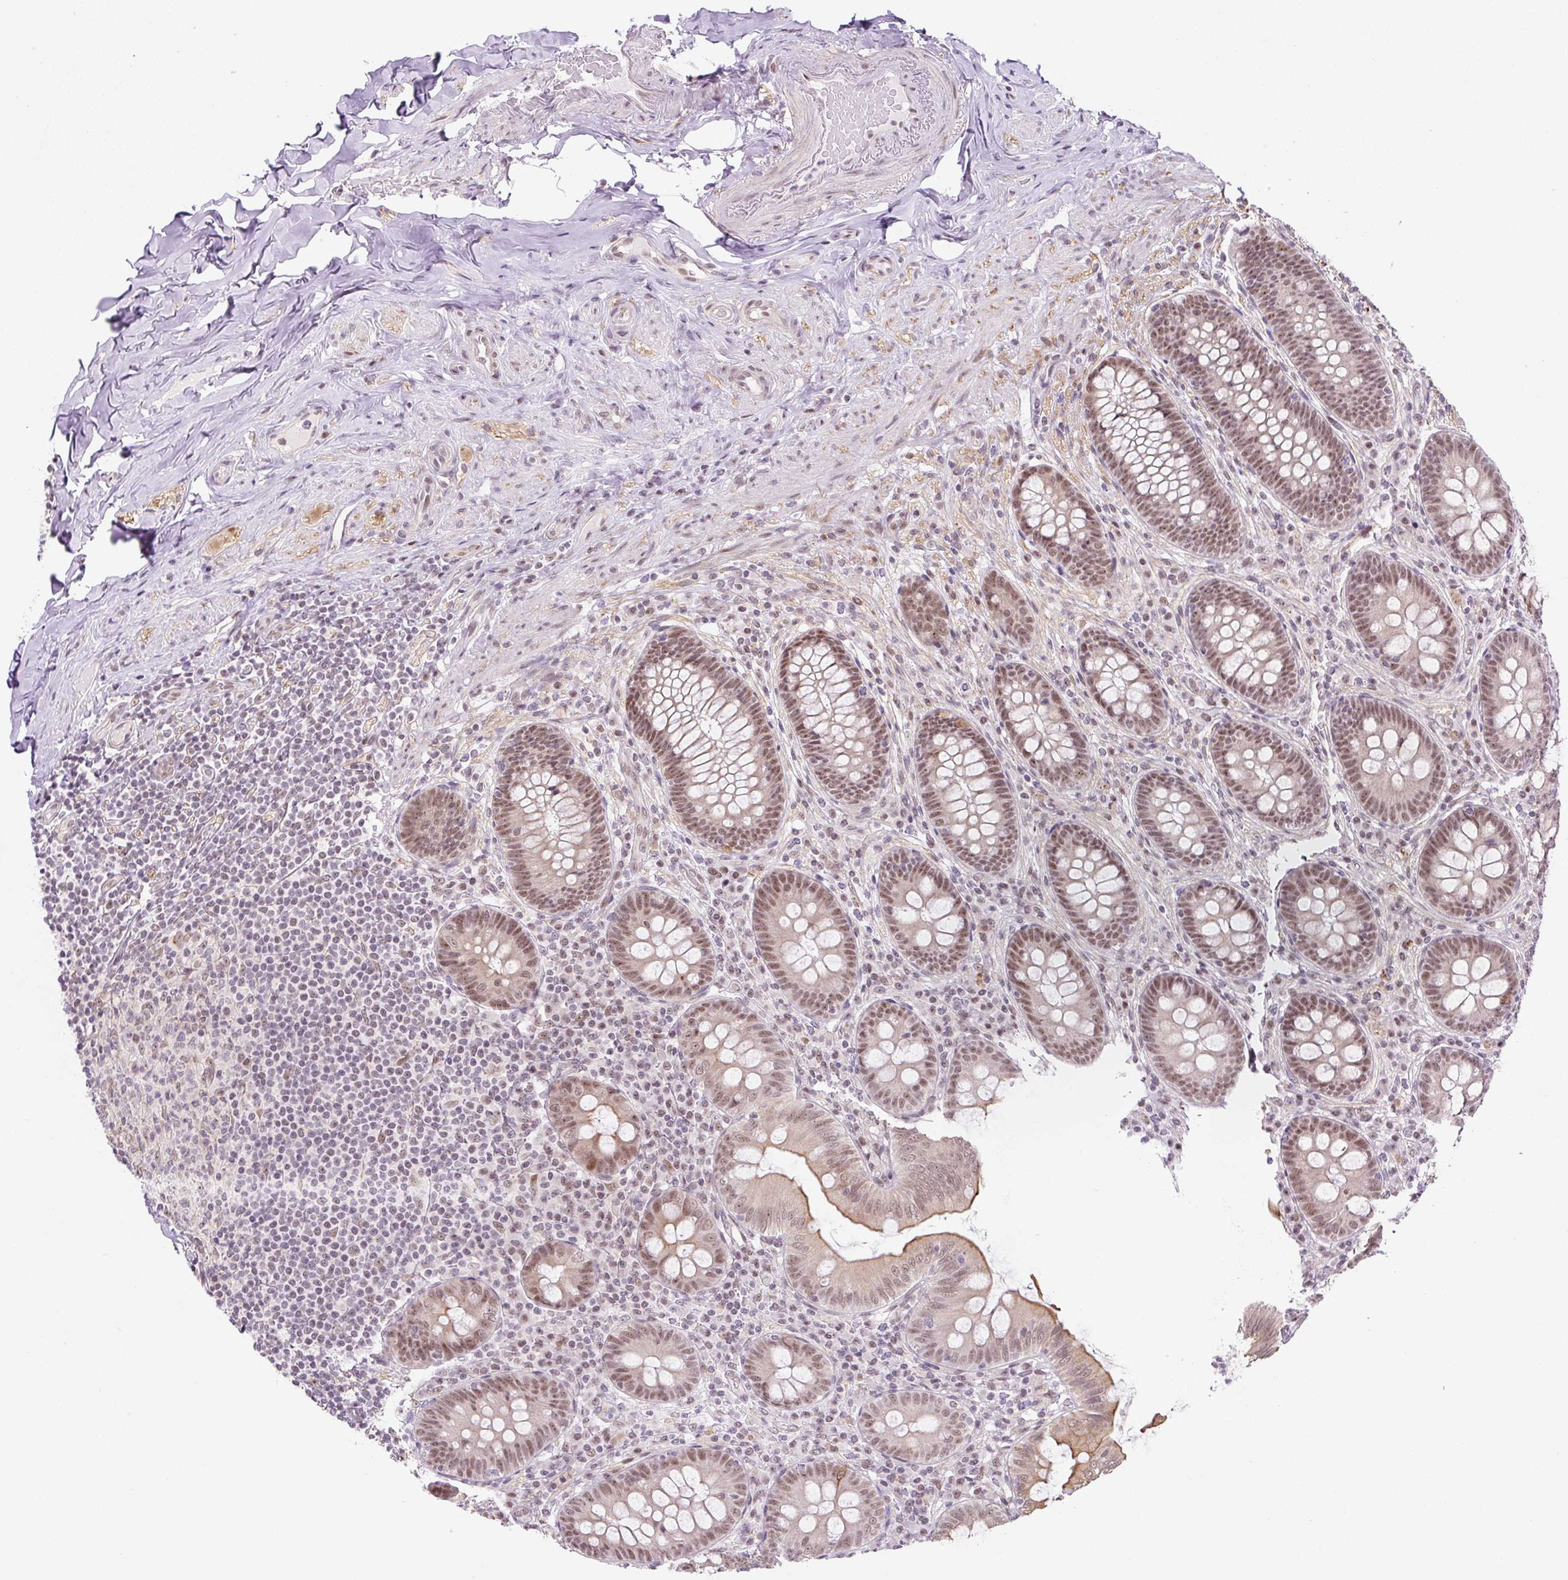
{"staining": {"intensity": "moderate", "quantity": ">75%", "location": "cytoplasmic/membranous,nuclear"}, "tissue": "appendix", "cell_type": "Glandular cells", "image_type": "normal", "snomed": [{"axis": "morphology", "description": "Normal tissue, NOS"}, {"axis": "topography", "description": "Appendix"}], "caption": "Glandular cells show moderate cytoplasmic/membranous,nuclear positivity in approximately >75% of cells in benign appendix. The protein of interest is shown in brown color, while the nuclei are stained blue.", "gene": "TAF1A", "patient": {"sex": "male", "age": 71}}